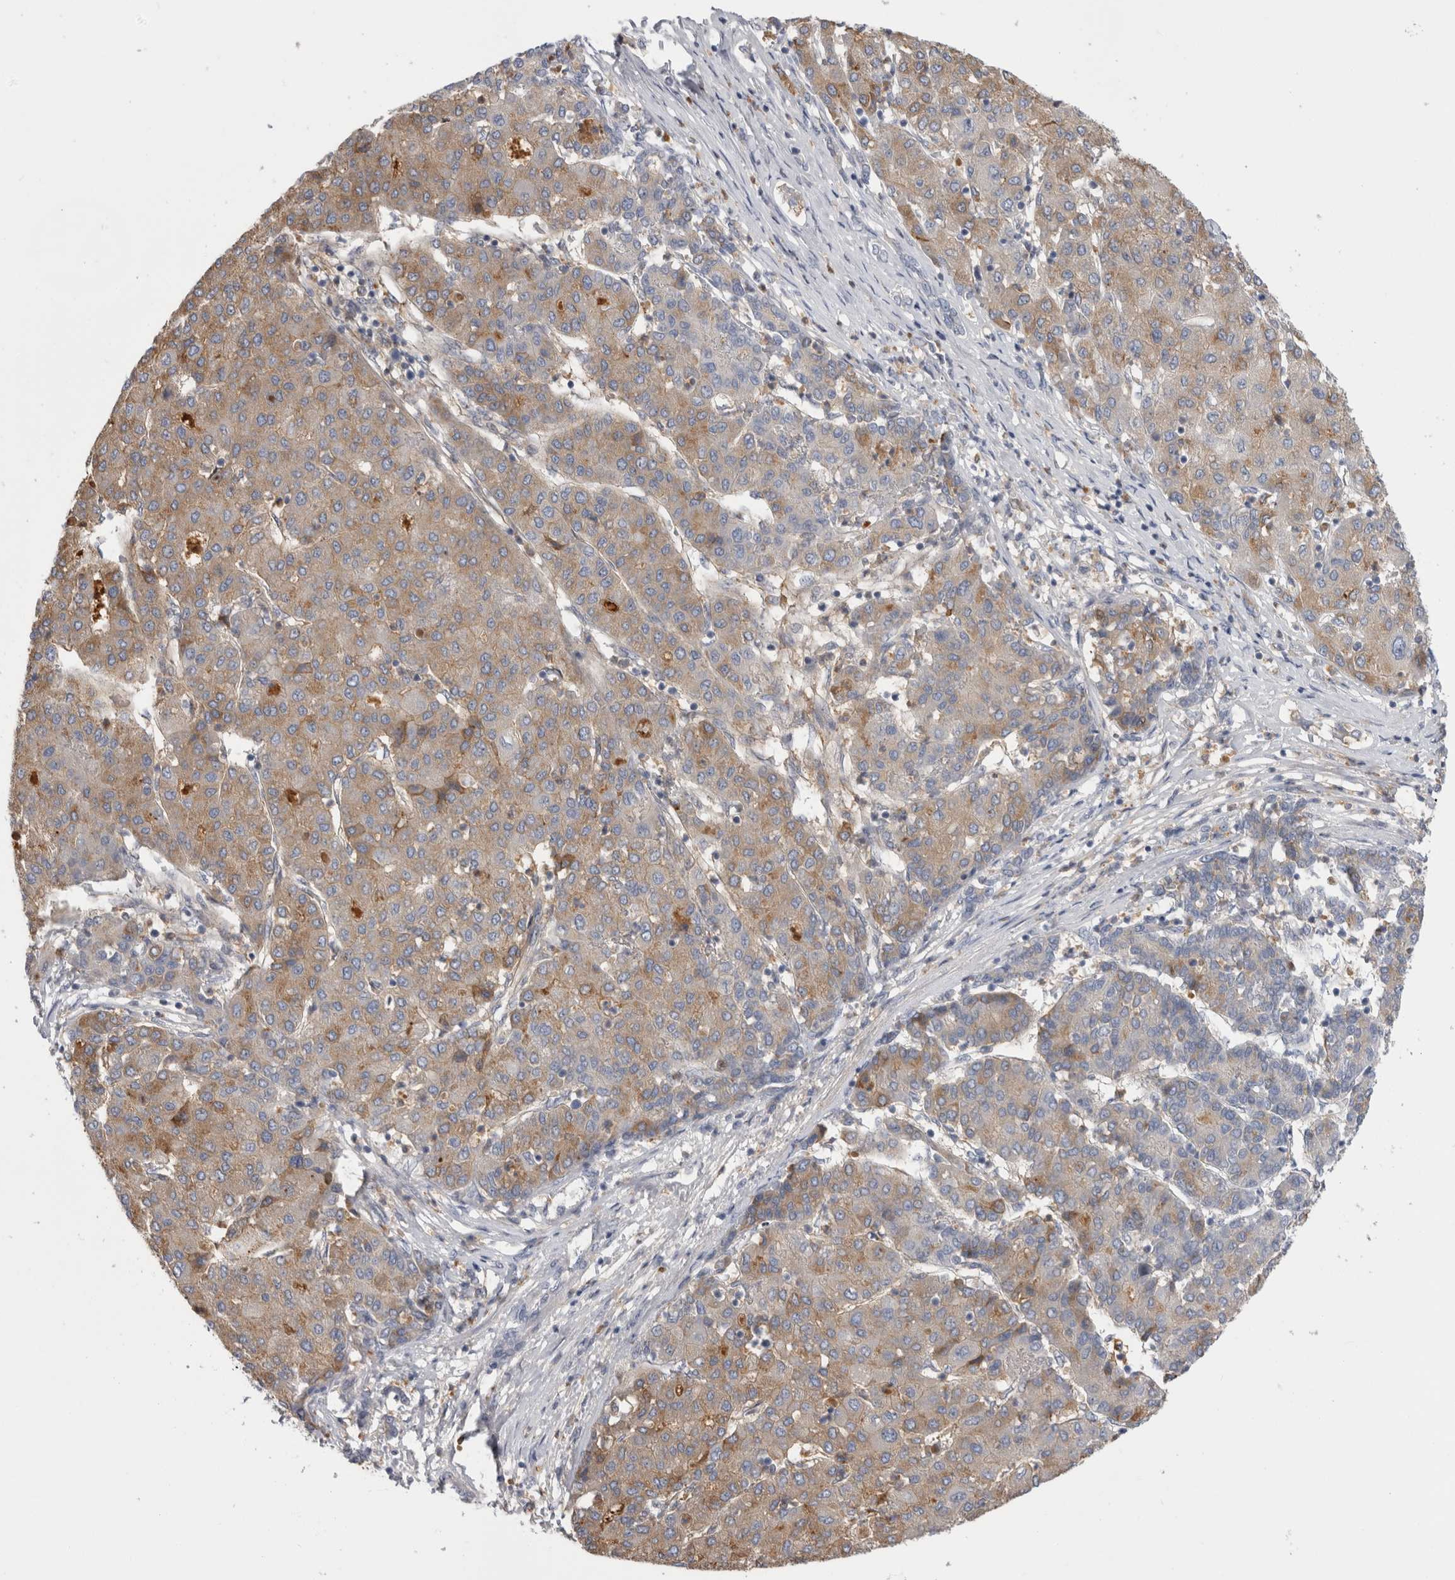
{"staining": {"intensity": "moderate", "quantity": "25%-75%", "location": "cytoplasmic/membranous"}, "tissue": "liver cancer", "cell_type": "Tumor cells", "image_type": "cancer", "snomed": [{"axis": "morphology", "description": "Carcinoma, Hepatocellular, NOS"}, {"axis": "topography", "description": "Liver"}], "caption": "The micrograph displays a brown stain indicating the presence of a protein in the cytoplasmic/membranous of tumor cells in liver cancer.", "gene": "TBCE", "patient": {"sex": "male", "age": 65}}